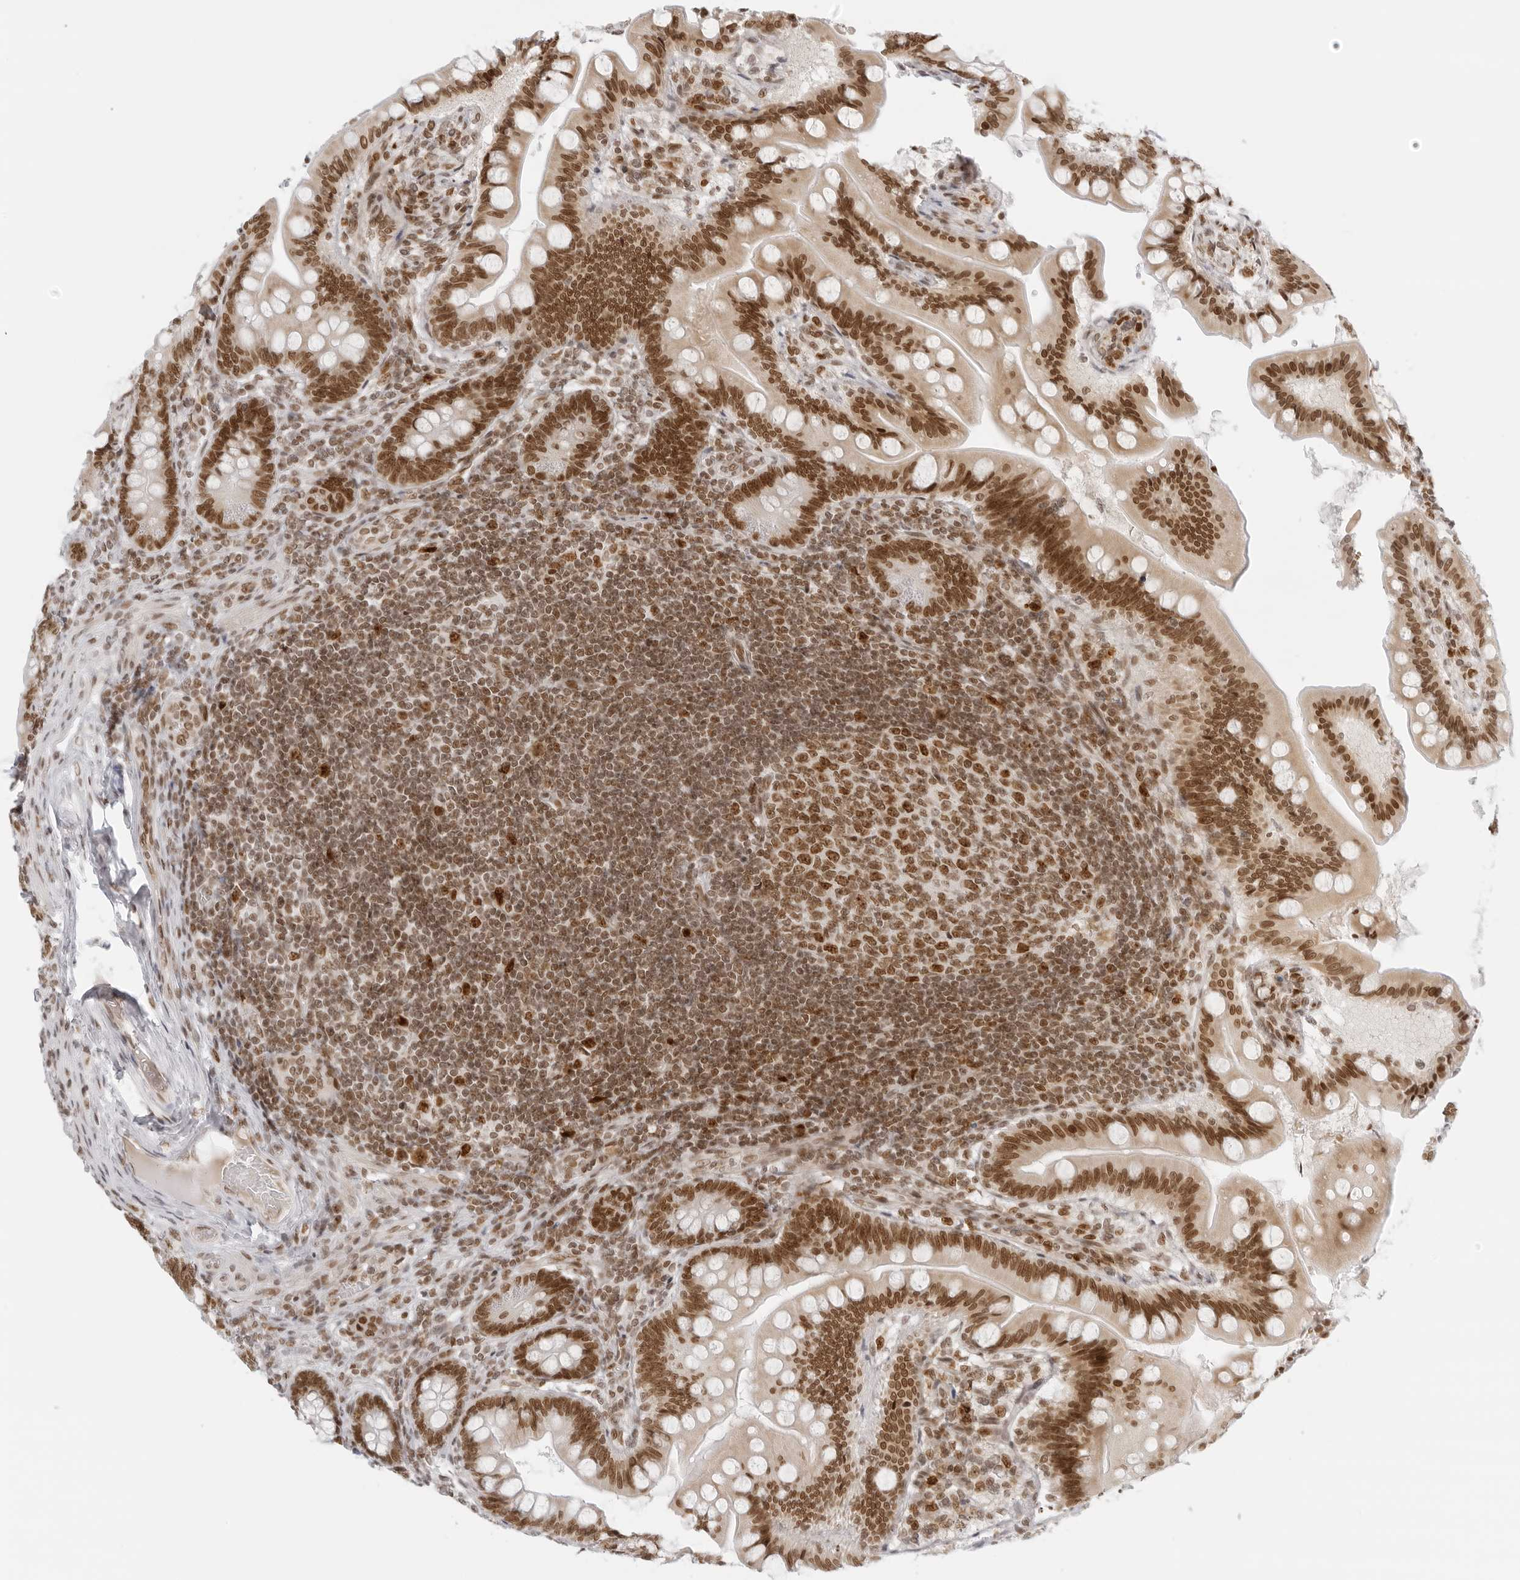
{"staining": {"intensity": "strong", "quantity": ">75%", "location": "nuclear"}, "tissue": "small intestine", "cell_type": "Glandular cells", "image_type": "normal", "snomed": [{"axis": "morphology", "description": "Normal tissue, NOS"}, {"axis": "topography", "description": "Small intestine"}], "caption": "The micrograph reveals staining of unremarkable small intestine, revealing strong nuclear protein staining (brown color) within glandular cells.", "gene": "RCC1", "patient": {"sex": "male", "age": 7}}